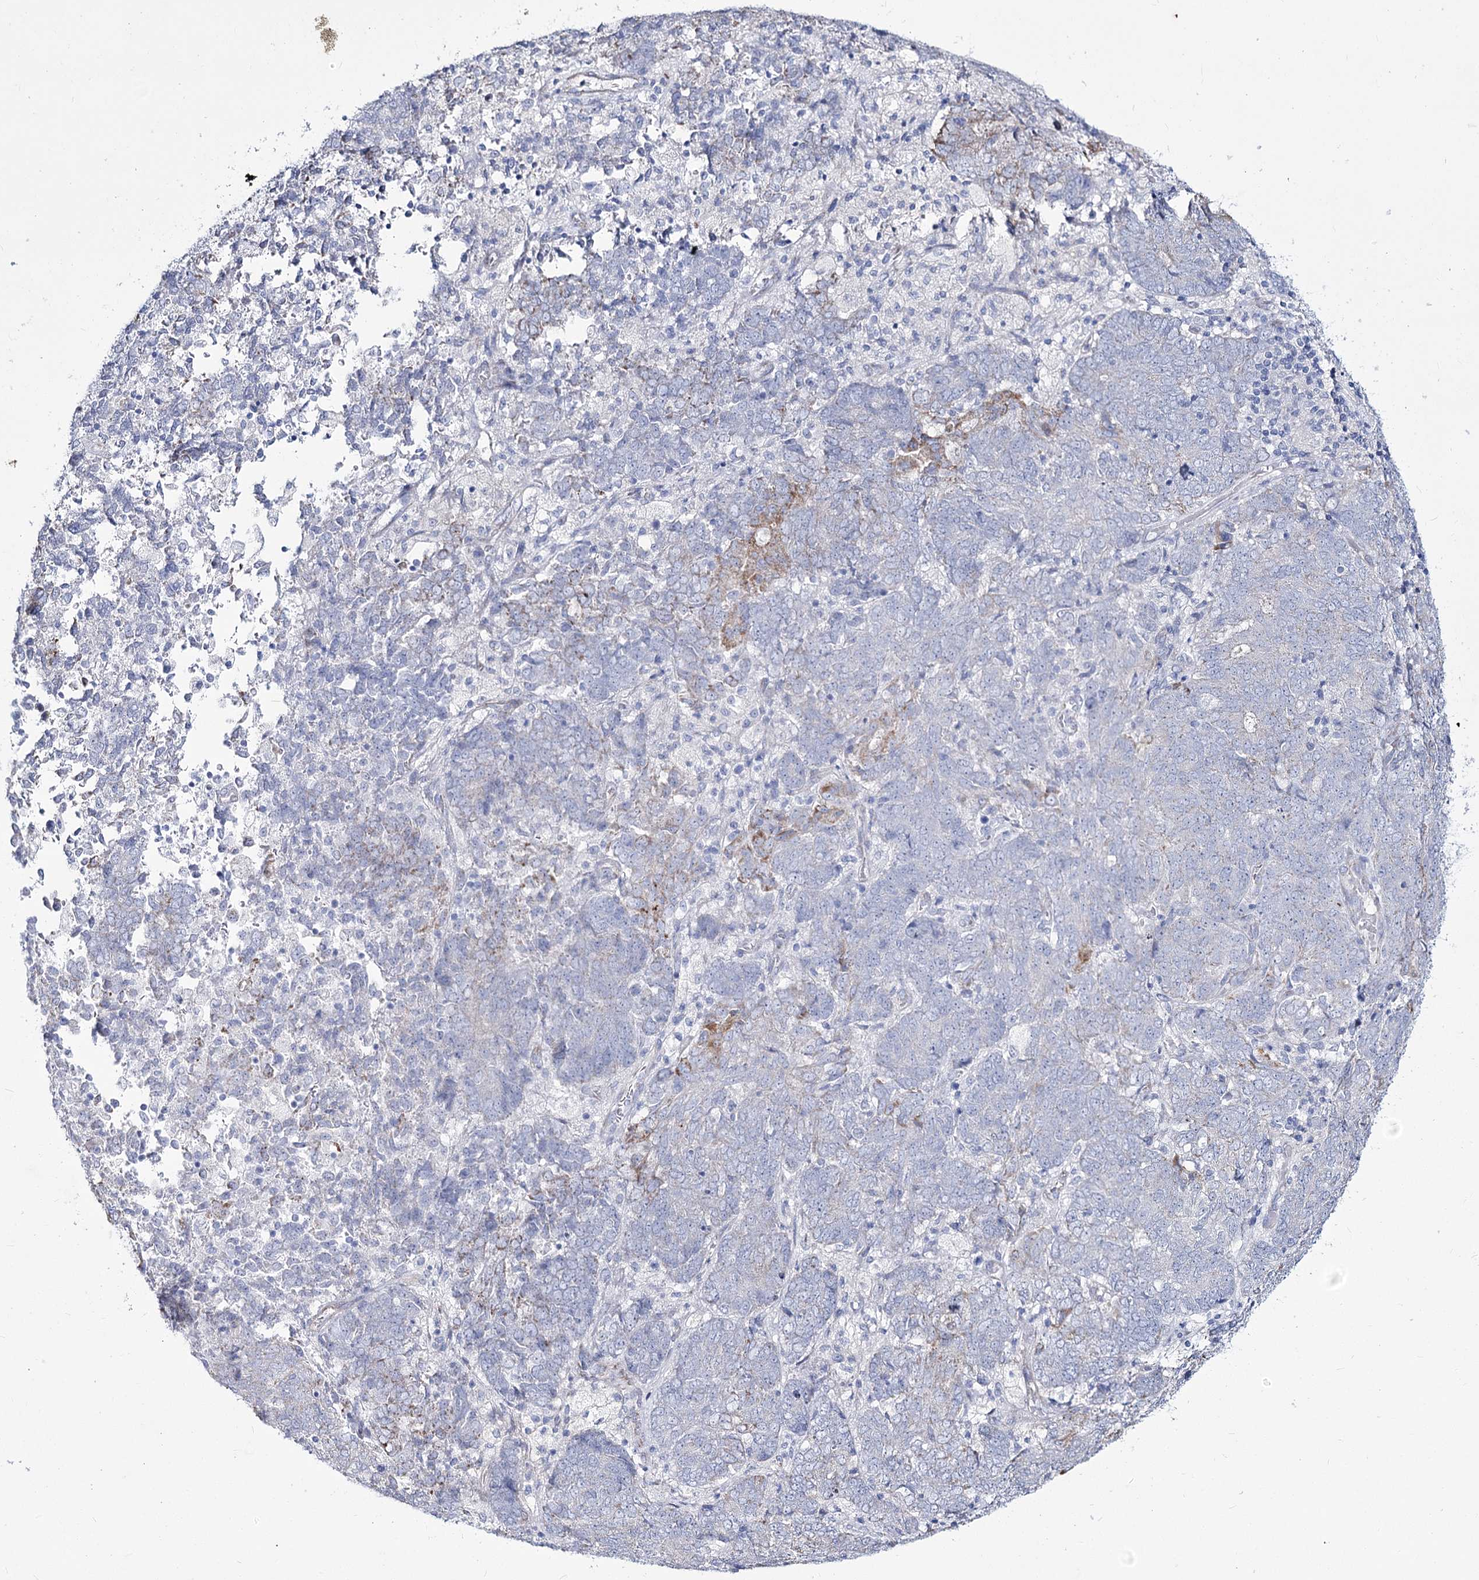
{"staining": {"intensity": "negative", "quantity": "none", "location": "none"}, "tissue": "endometrial cancer", "cell_type": "Tumor cells", "image_type": "cancer", "snomed": [{"axis": "morphology", "description": "Adenocarcinoma, NOS"}, {"axis": "topography", "description": "Endometrium"}], "caption": "Tumor cells show no significant positivity in endometrial adenocarcinoma.", "gene": "ME3", "patient": {"sex": "female", "age": 80}}